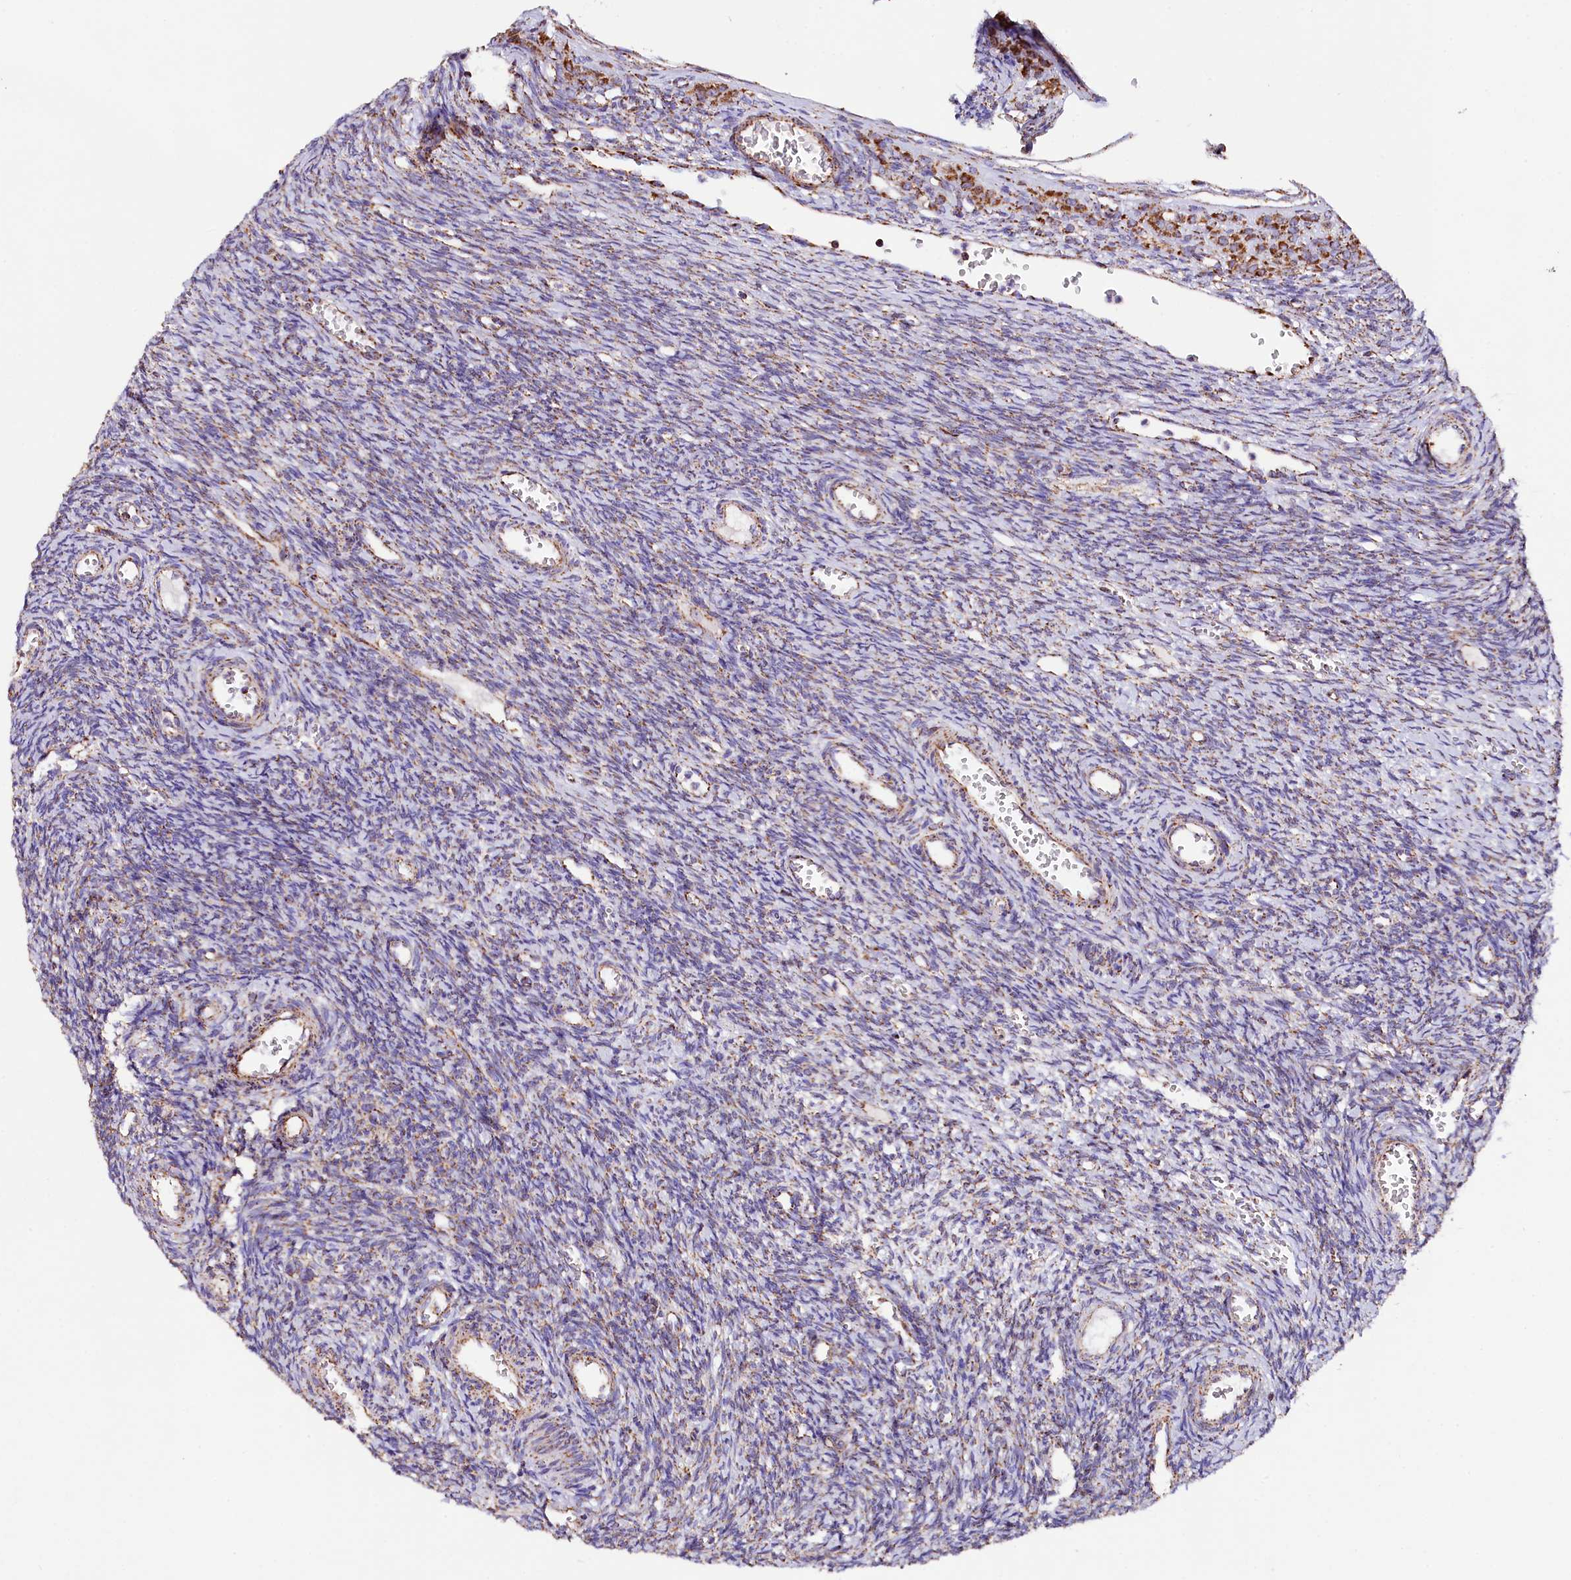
{"staining": {"intensity": "weak", "quantity": "25%-75%", "location": "cytoplasmic/membranous"}, "tissue": "ovary", "cell_type": "Ovarian stroma cells", "image_type": "normal", "snomed": [{"axis": "morphology", "description": "Normal tissue, NOS"}, {"axis": "topography", "description": "Ovary"}], "caption": "Protein staining of normal ovary reveals weak cytoplasmic/membranous positivity in about 25%-75% of ovarian stroma cells. (brown staining indicates protein expression, while blue staining denotes nuclei).", "gene": "APLP2", "patient": {"sex": "female", "age": 39}}